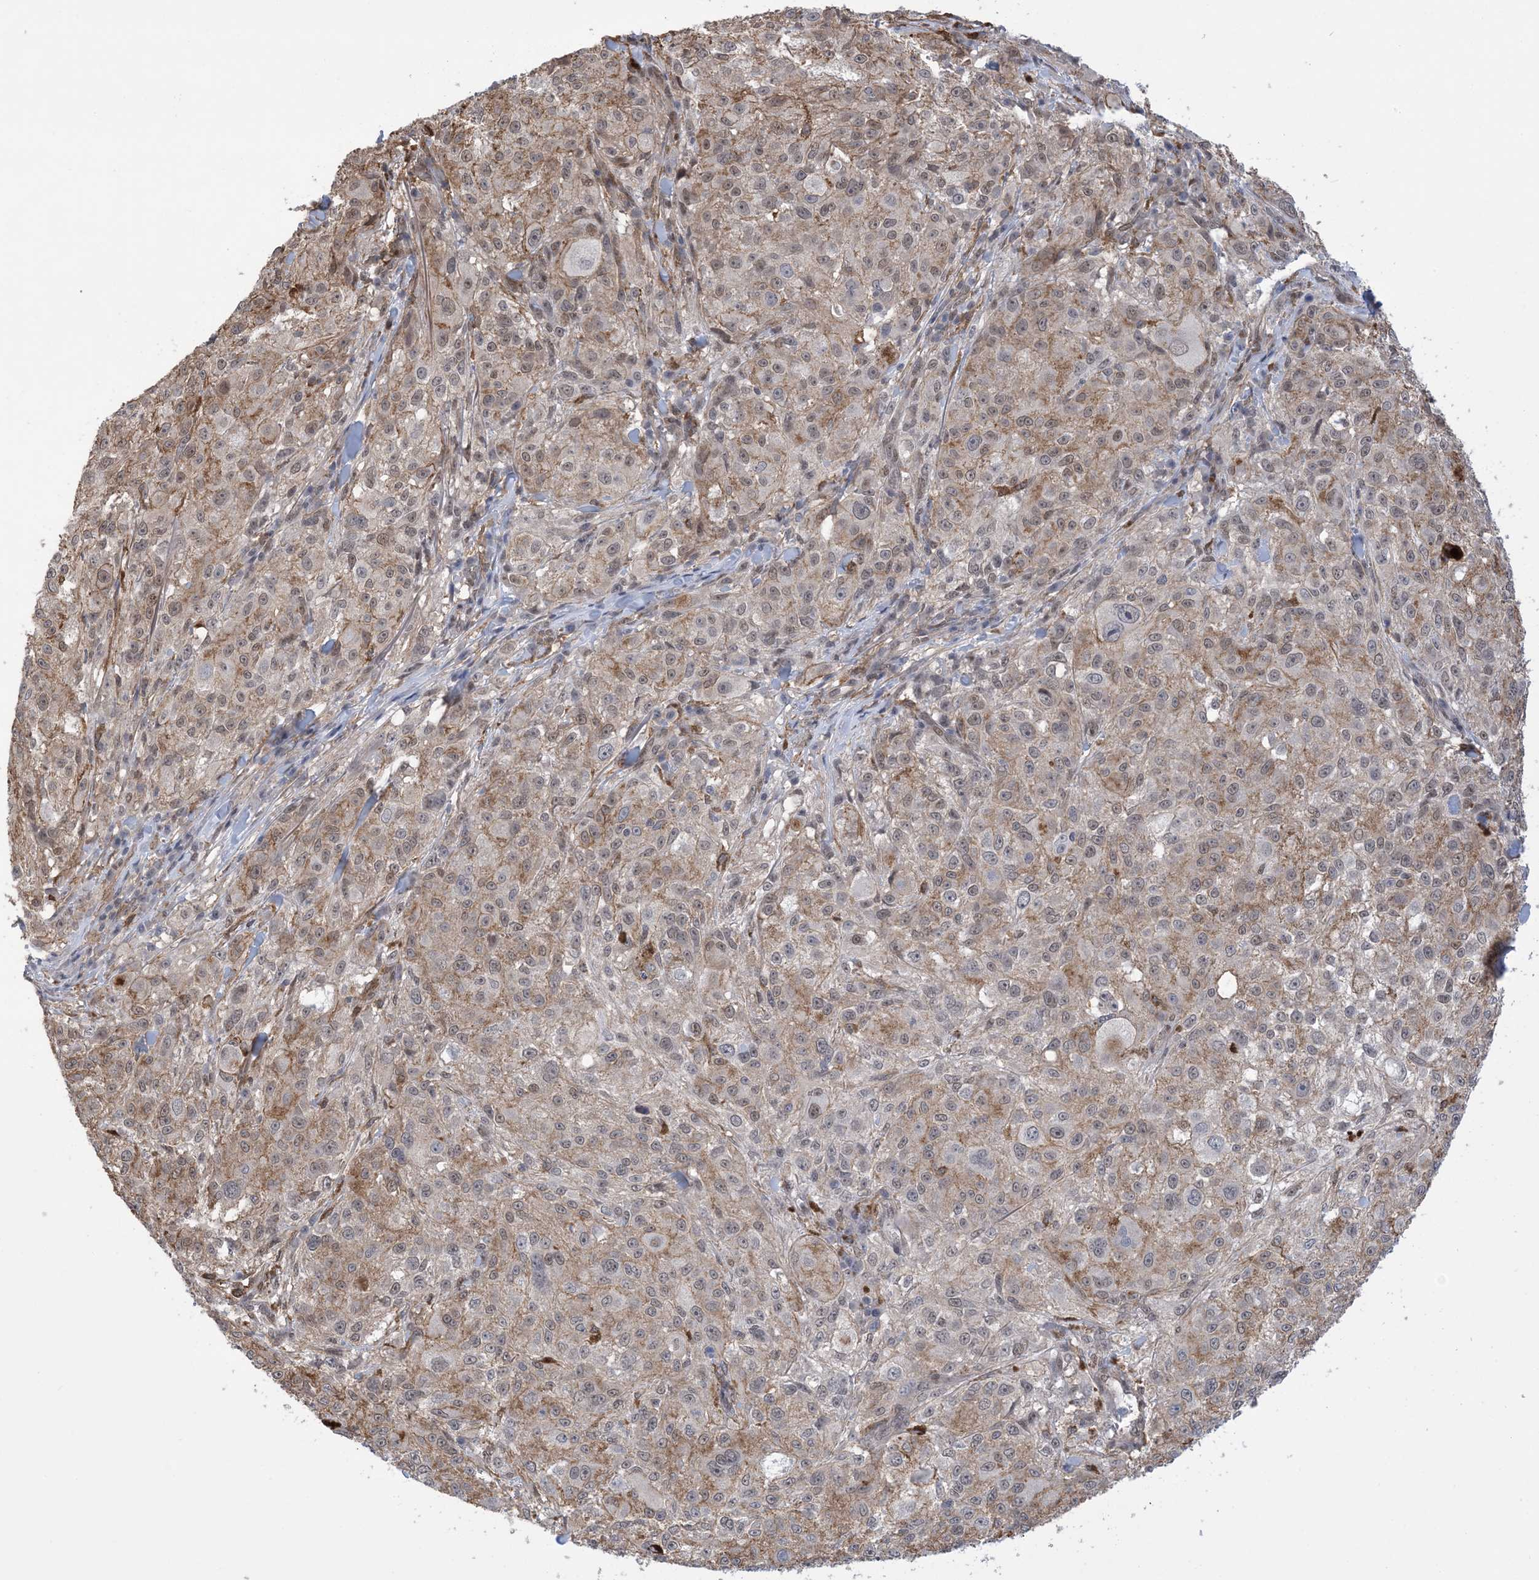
{"staining": {"intensity": "weak", "quantity": "25%-75%", "location": "cytoplasmic/membranous"}, "tissue": "melanoma", "cell_type": "Tumor cells", "image_type": "cancer", "snomed": [{"axis": "morphology", "description": "Necrosis, NOS"}, {"axis": "morphology", "description": "Malignant melanoma, NOS"}, {"axis": "topography", "description": "Skin"}], "caption": "About 25%-75% of tumor cells in melanoma reveal weak cytoplasmic/membranous protein staining as visualized by brown immunohistochemical staining.", "gene": "ZNF8", "patient": {"sex": "female", "age": 87}}